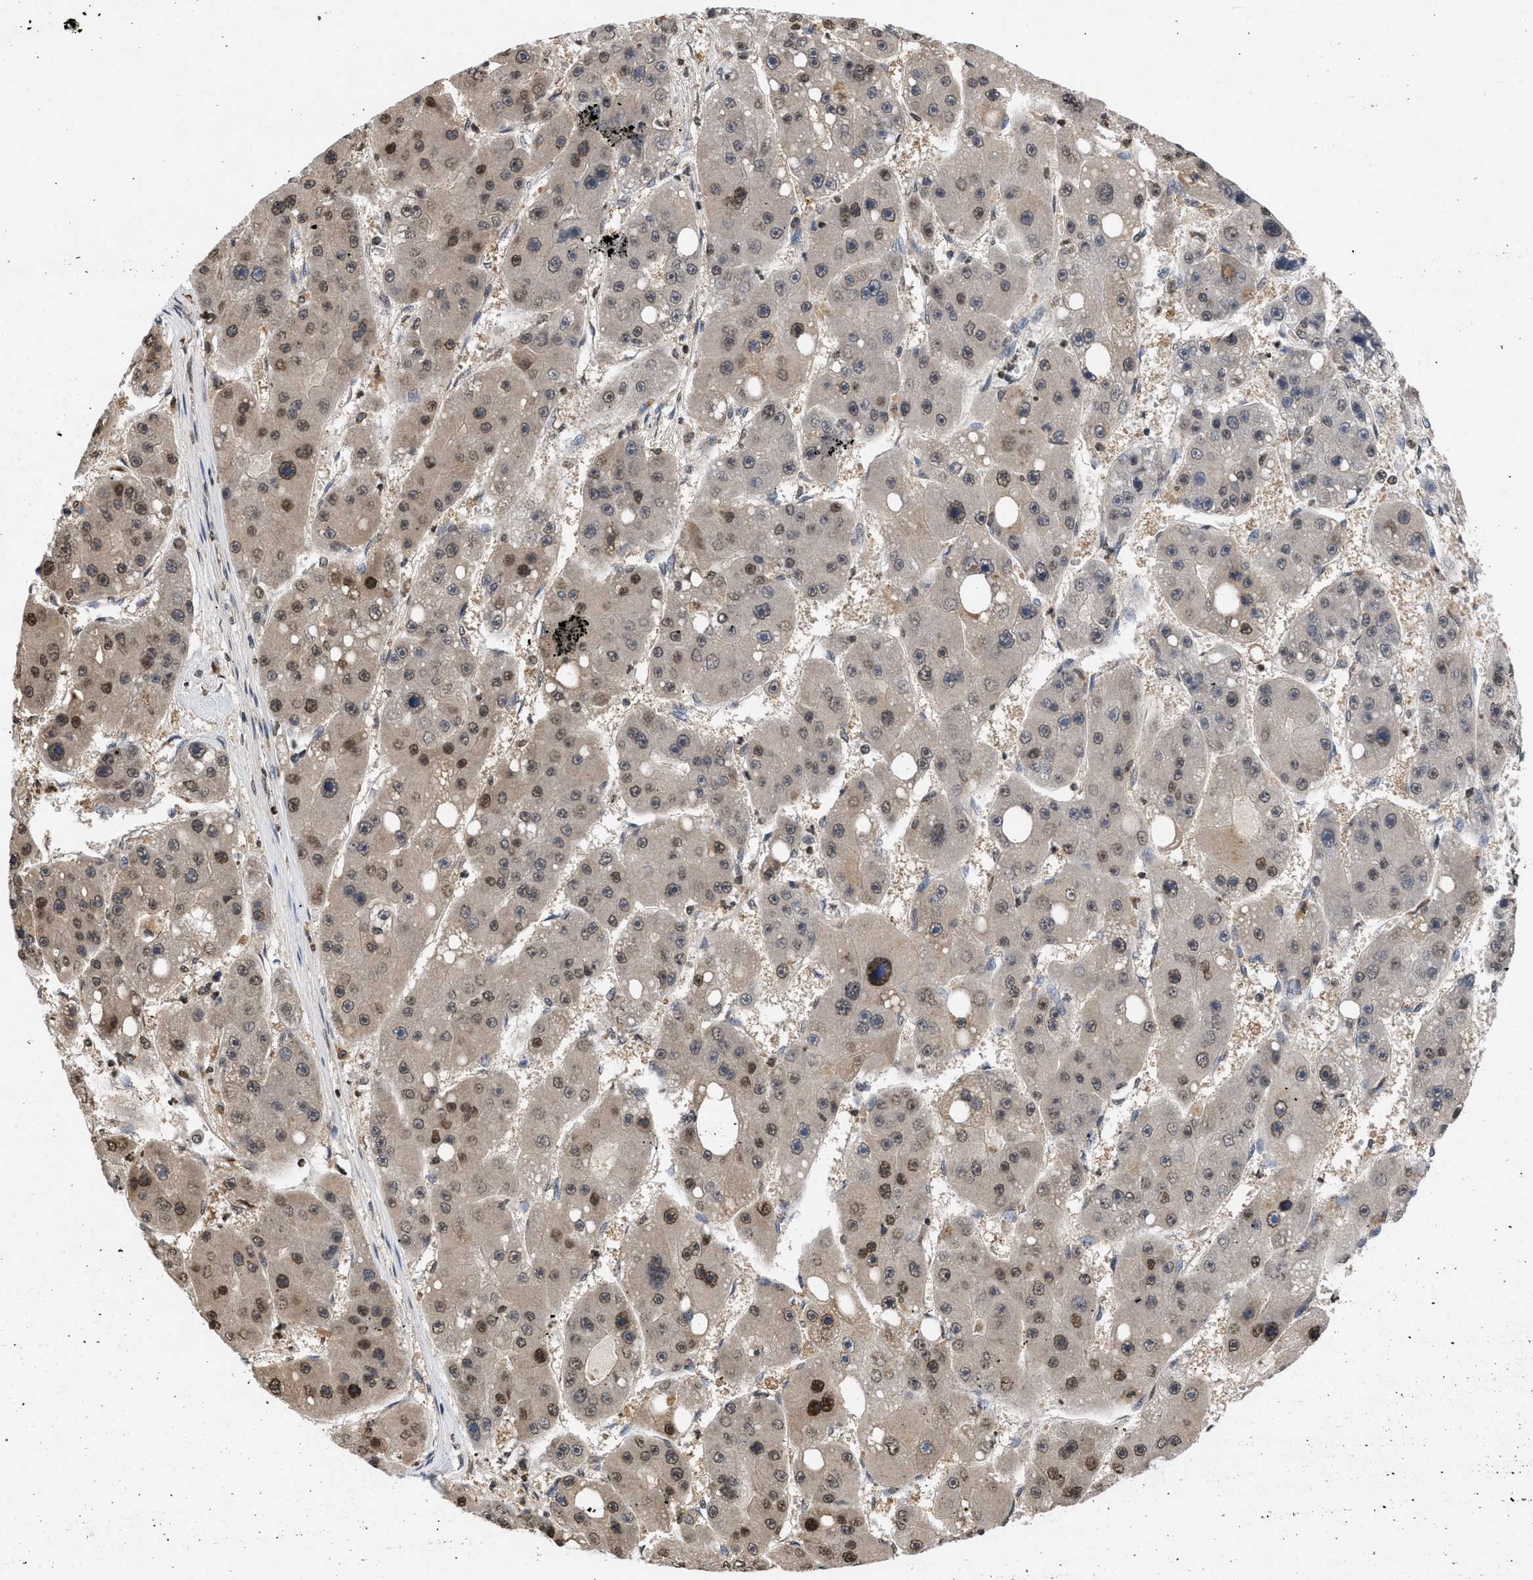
{"staining": {"intensity": "strong", "quantity": "<25%", "location": "nuclear"}, "tissue": "liver cancer", "cell_type": "Tumor cells", "image_type": "cancer", "snomed": [{"axis": "morphology", "description": "Carcinoma, Hepatocellular, NOS"}, {"axis": "topography", "description": "Liver"}], "caption": "Protein staining reveals strong nuclear positivity in about <25% of tumor cells in hepatocellular carcinoma (liver). Immunohistochemistry stains the protein of interest in brown and the nuclei are stained blue.", "gene": "NUP35", "patient": {"sex": "female", "age": 61}}